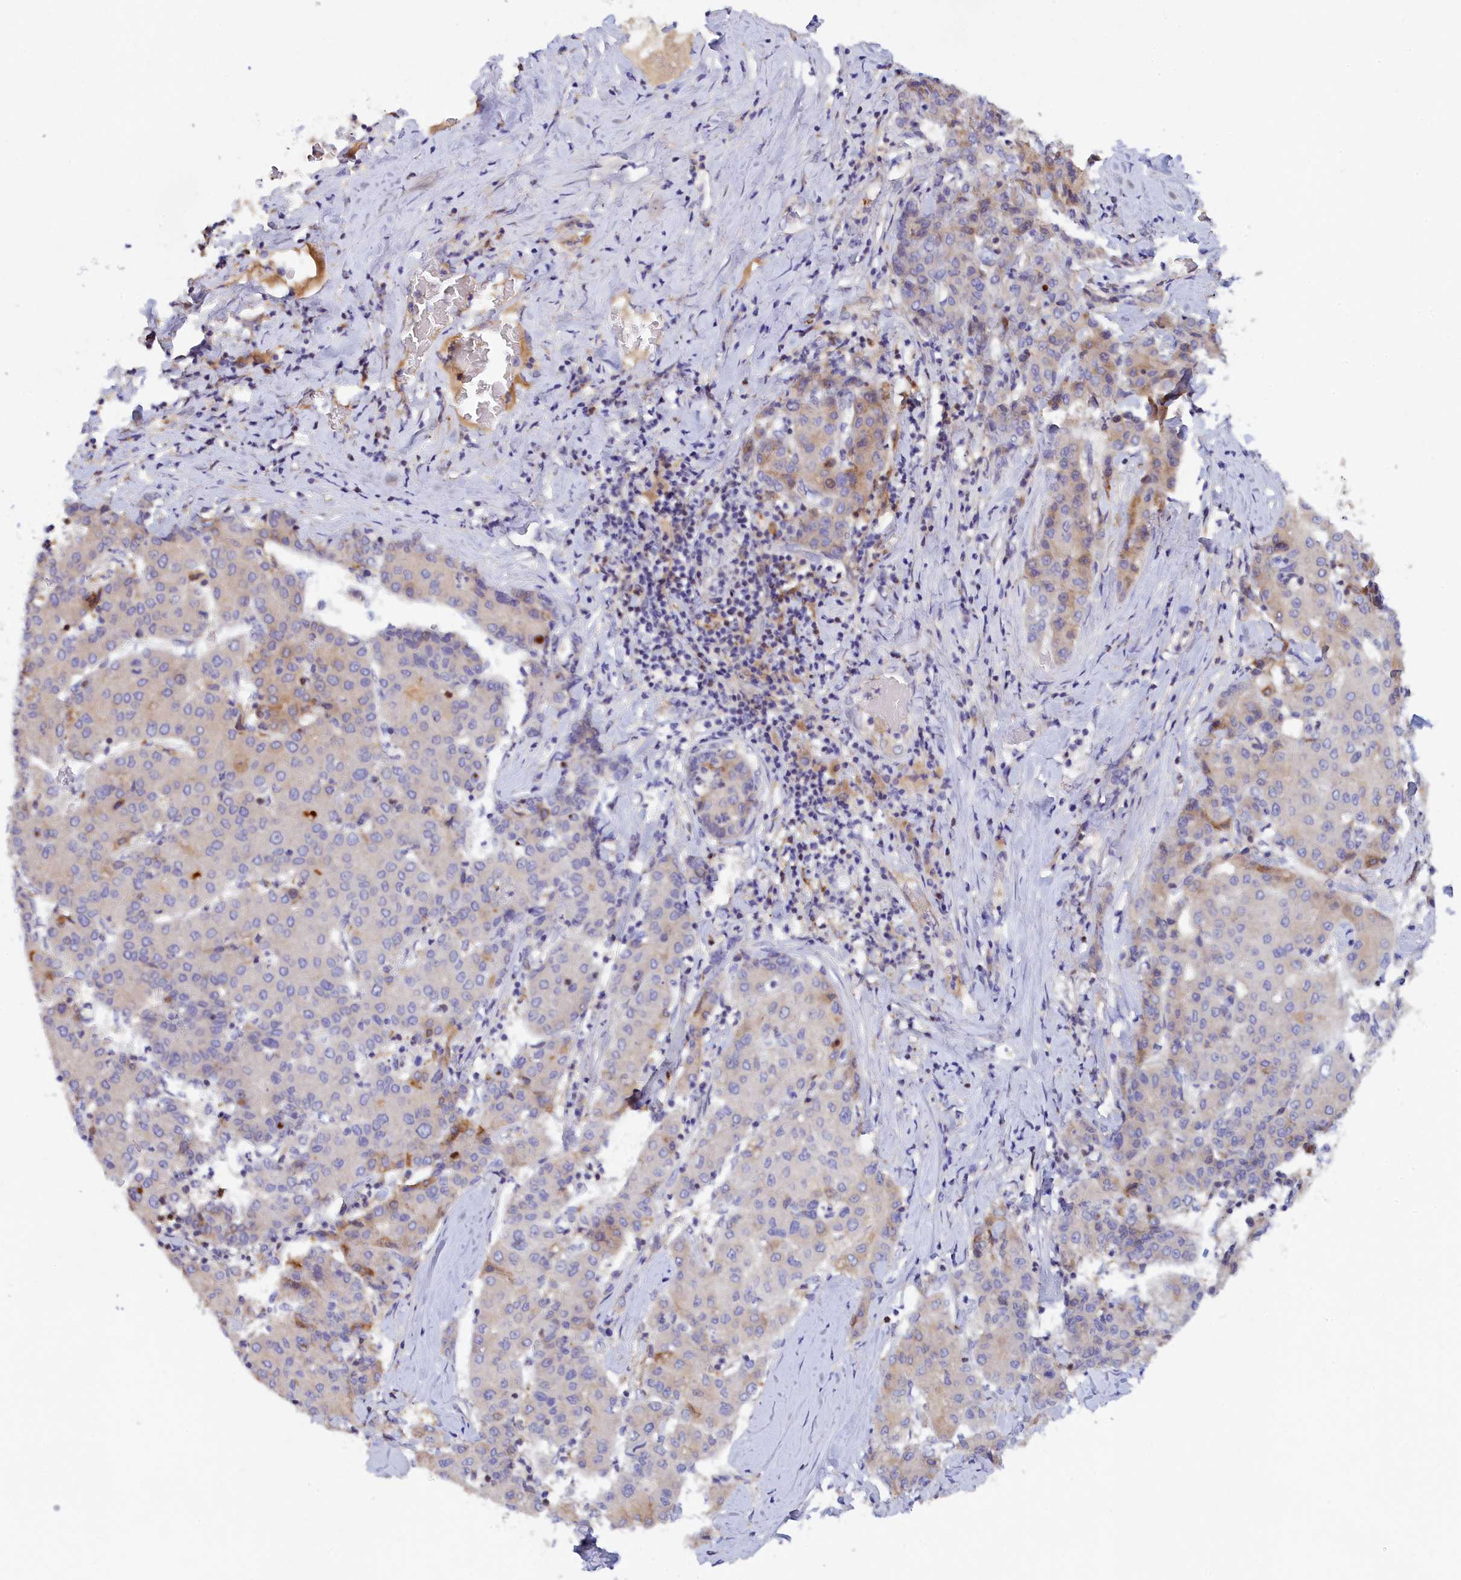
{"staining": {"intensity": "negative", "quantity": "none", "location": "none"}, "tissue": "liver cancer", "cell_type": "Tumor cells", "image_type": "cancer", "snomed": [{"axis": "morphology", "description": "Carcinoma, Hepatocellular, NOS"}, {"axis": "topography", "description": "Liver"}], "caption": "Tumor cells show no significant staining in liver cancer (hepatocellular carcinoma). (DAB immunohistochemistry with hematoxylin counter stain).", "gene": "SPATA5L1", "patient": {"sex": "male", "age": 65}}